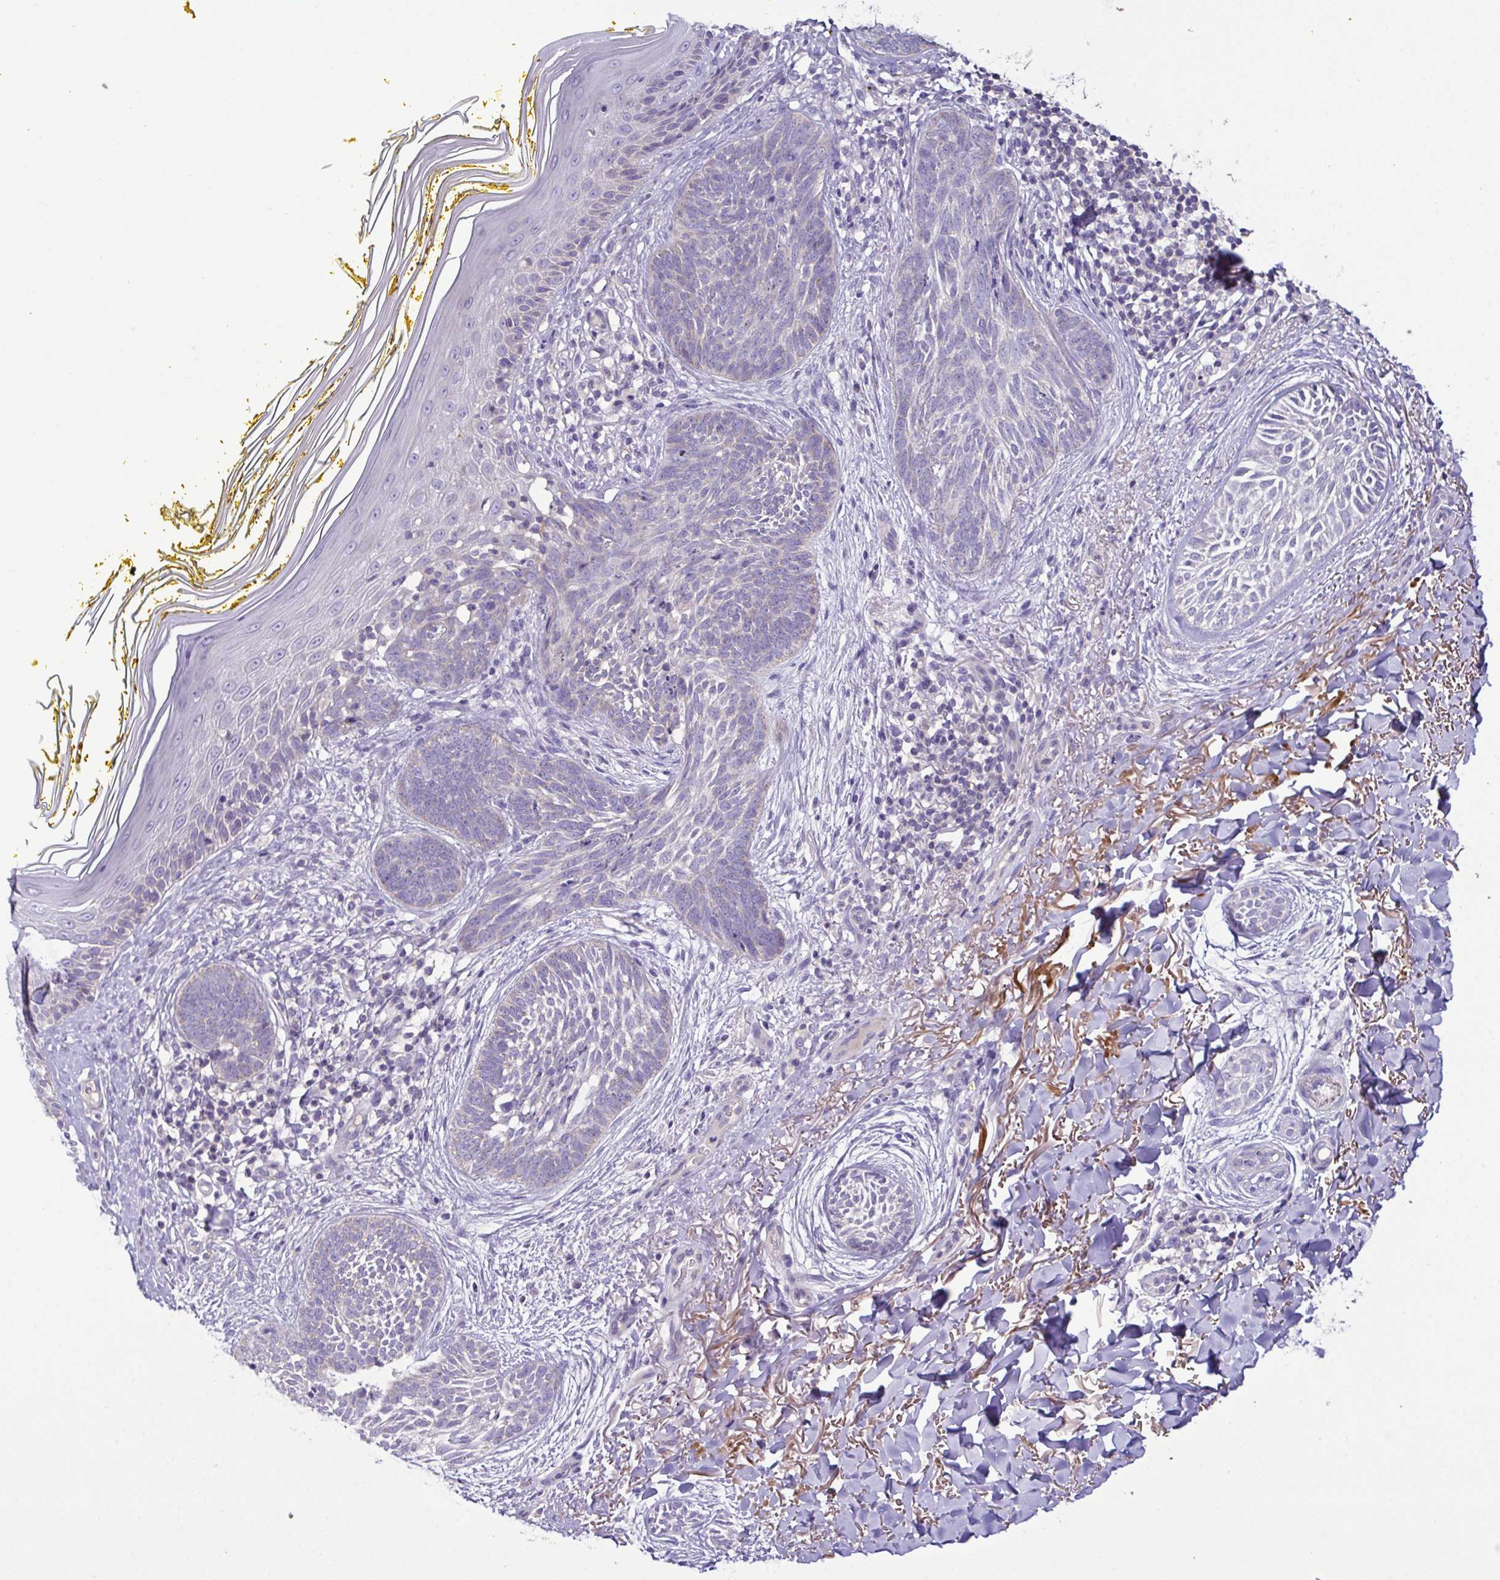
{"staining": {"intensity": "negative", "quantity": "none", "location": "none"}, "tissue": "skin cancer", "cell_type": "Tumor cells", "image_type": "cancer", "snomed": [{"axis": "morphology", "description": "Basal cell carcinoma"}, {"axis": "topography", "description": "Skin"}], "caption": "Image shows no significant protein staining in tumor cells of skin cancer.", "gene": "MARCO", "patient": {"sex": "female", "age": 68}}